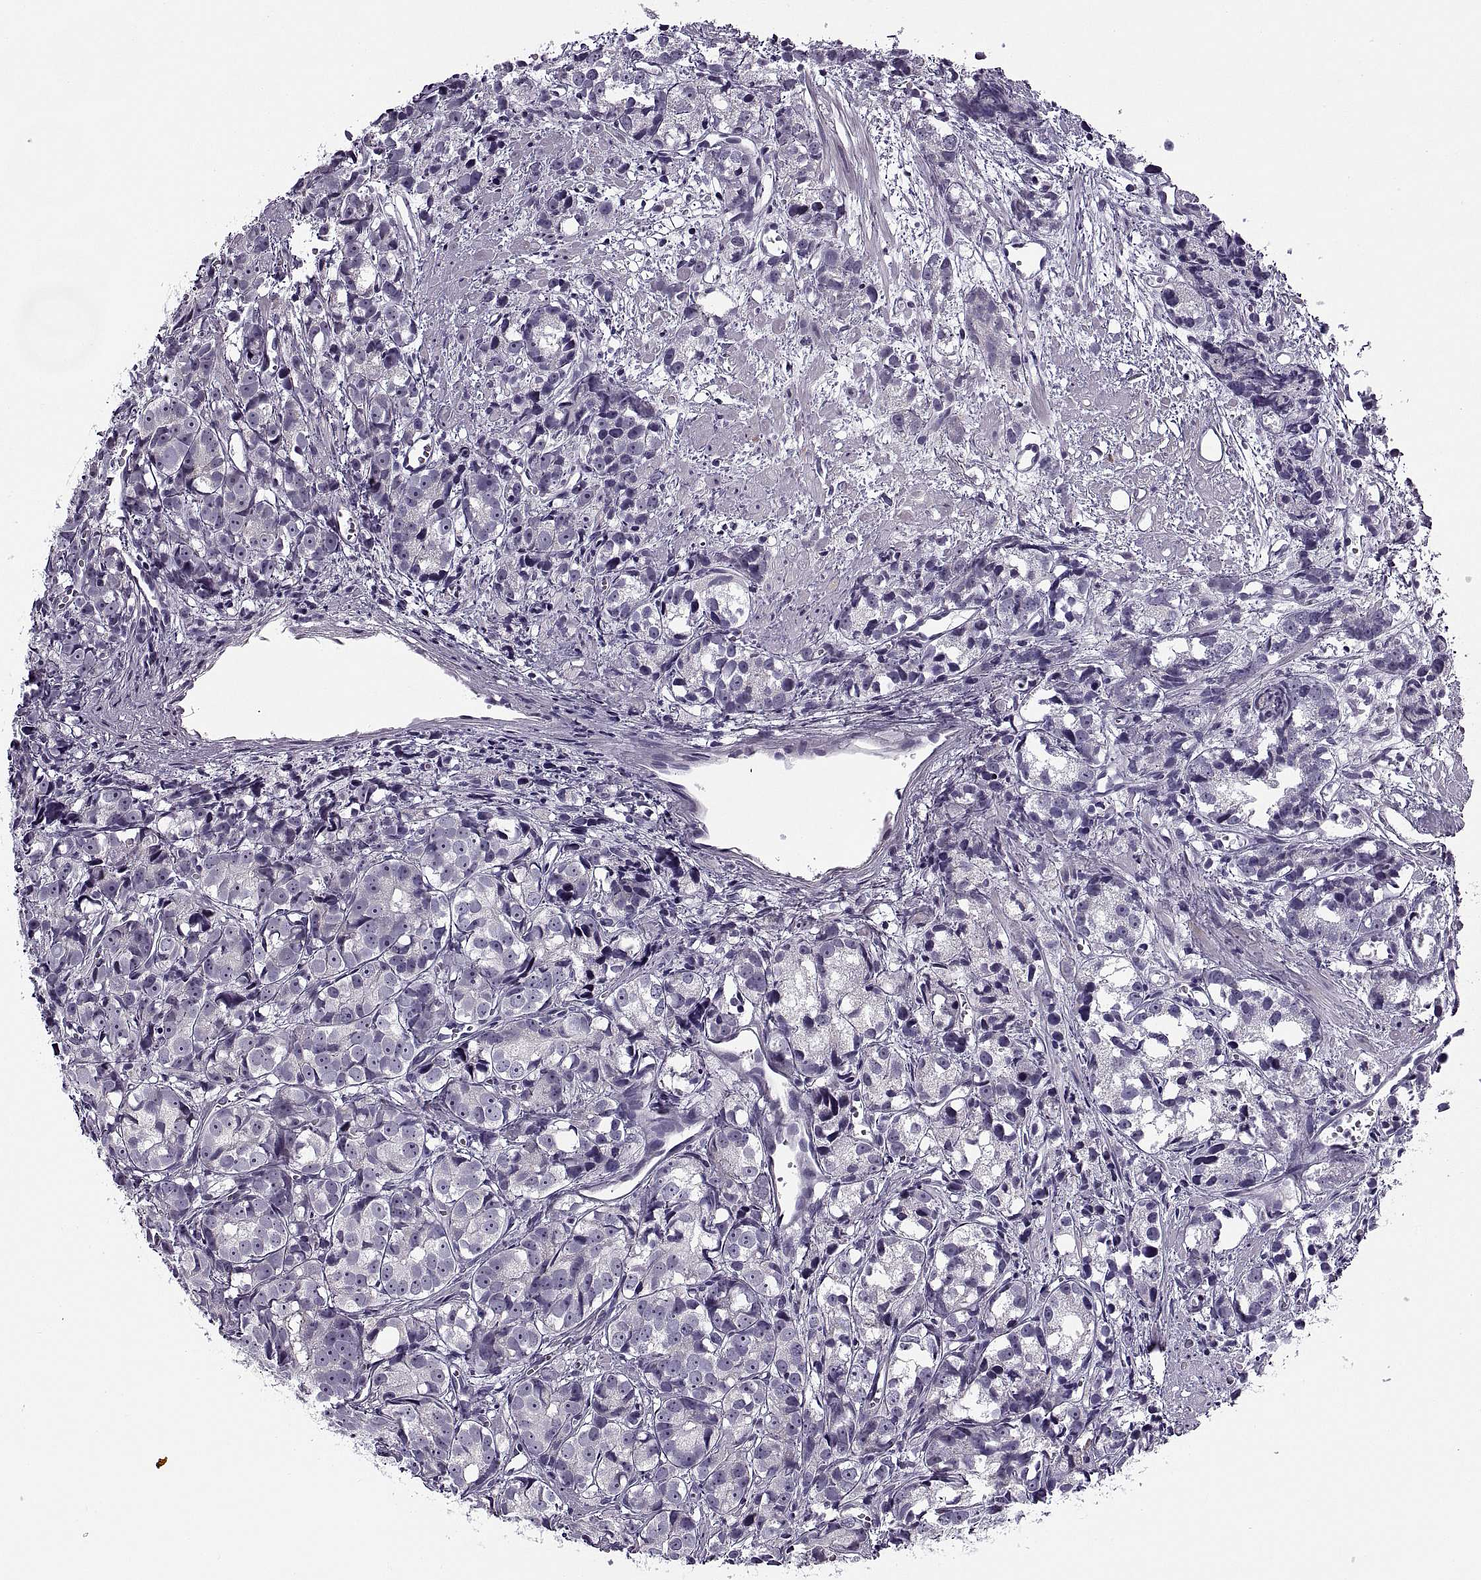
{"staining": {"intensity": "negative", "quantity": "none", "location": "none"}, "tissue": "prostate cancer", "cell_type": "Tumor cells", "image_type": "cancer", "snomed": [{"axis": "morphology", "description": "Adenocarcinoma, High grade"}, {"axis": "topography", "description": "Prostate"}], "caption": "A high-resolution micrograph shows IHC staining of prostate high-grade adenocarcinoma, which reveals no significant expression in tumor cells.", "gene": "MAGEB1", "patient": {"sex": "male", "age": 77}}